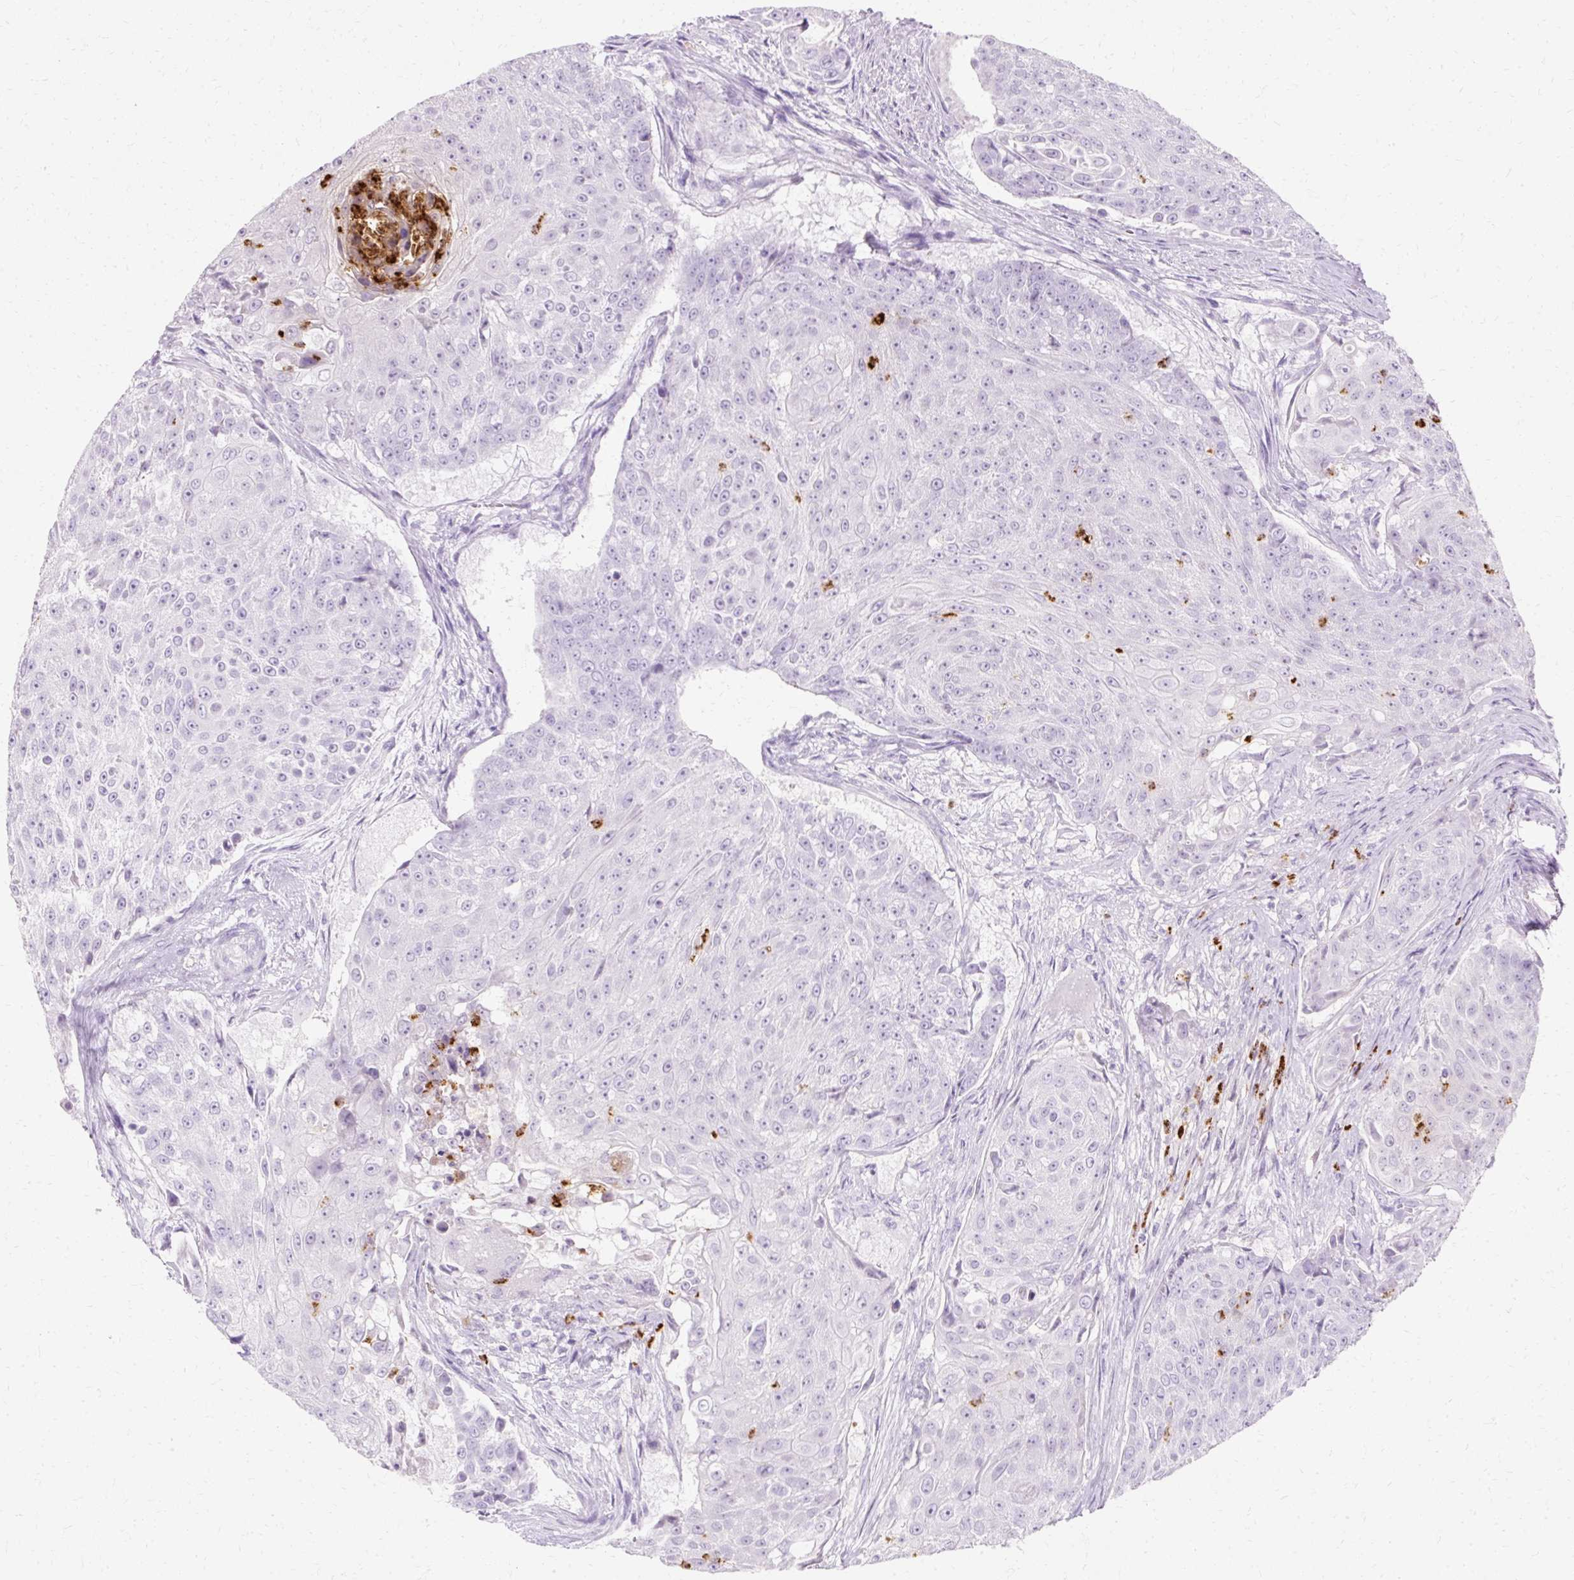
{"staining": {"intensity": "negative", "quantity": "none", "location": "none"}, "tissue": "urothelial cancer", "cell_type": "Tumor cells", "image_type": "cancer", "snomed": [{"axis": "morphology", "description": "Urothelial carcinoma, High grade"}, {"axis": "topography", "description": "Urinary bladder"}], "caption": "Tumor cells show no significant positivity in high-grade urothelial carcinoma. (Stains: DAB immunohistochemistry with hematoxylin counter stain, Microscopy: brightfield microscopy at high magnification).", "gene": "DEFA1", "patient": {"sex": "female", "age": 63}}